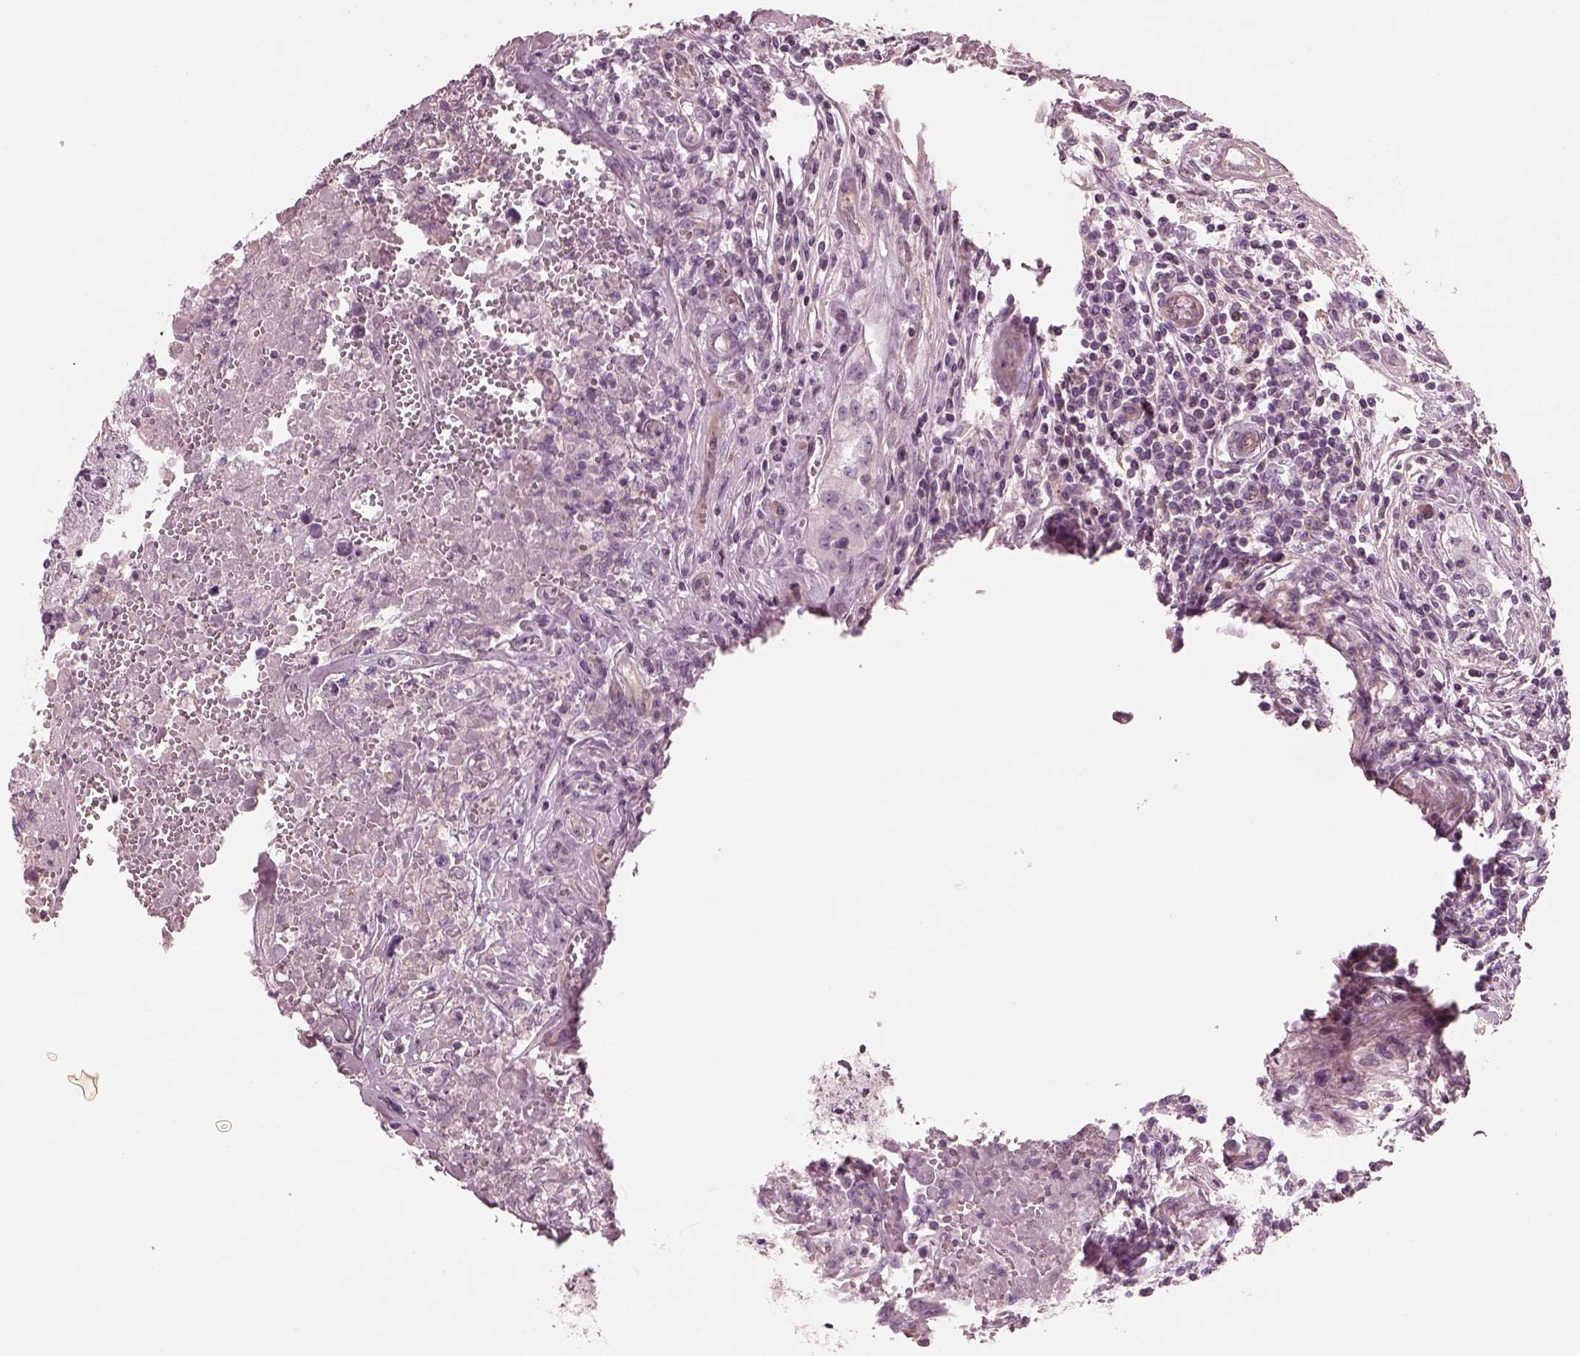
{"staining": {"intensity": "negative", "quantity": "none", "location": "none"}, "tissue": "testis cancer", "cell_type": "Tumor cells", "image_type": "cancer", "snomed": [{"axis": "morphology", "description": "Carcinoma, Embryonal, NOS"}, {"axis": "topography", "description": "Testis"}], "caption": "Tumor cells show no significant protein positivity in testis cancer (embryonal carcinoma). The staining was performed using DAB (3,3'-diaminobenzidine) to visualize the protein expression in brown, while the nuclei were stained in blue with hematoxylin (Magnification: 20x).", "gene": "ELAPOR1", "patient": {"sex": "male", "age": 36}}